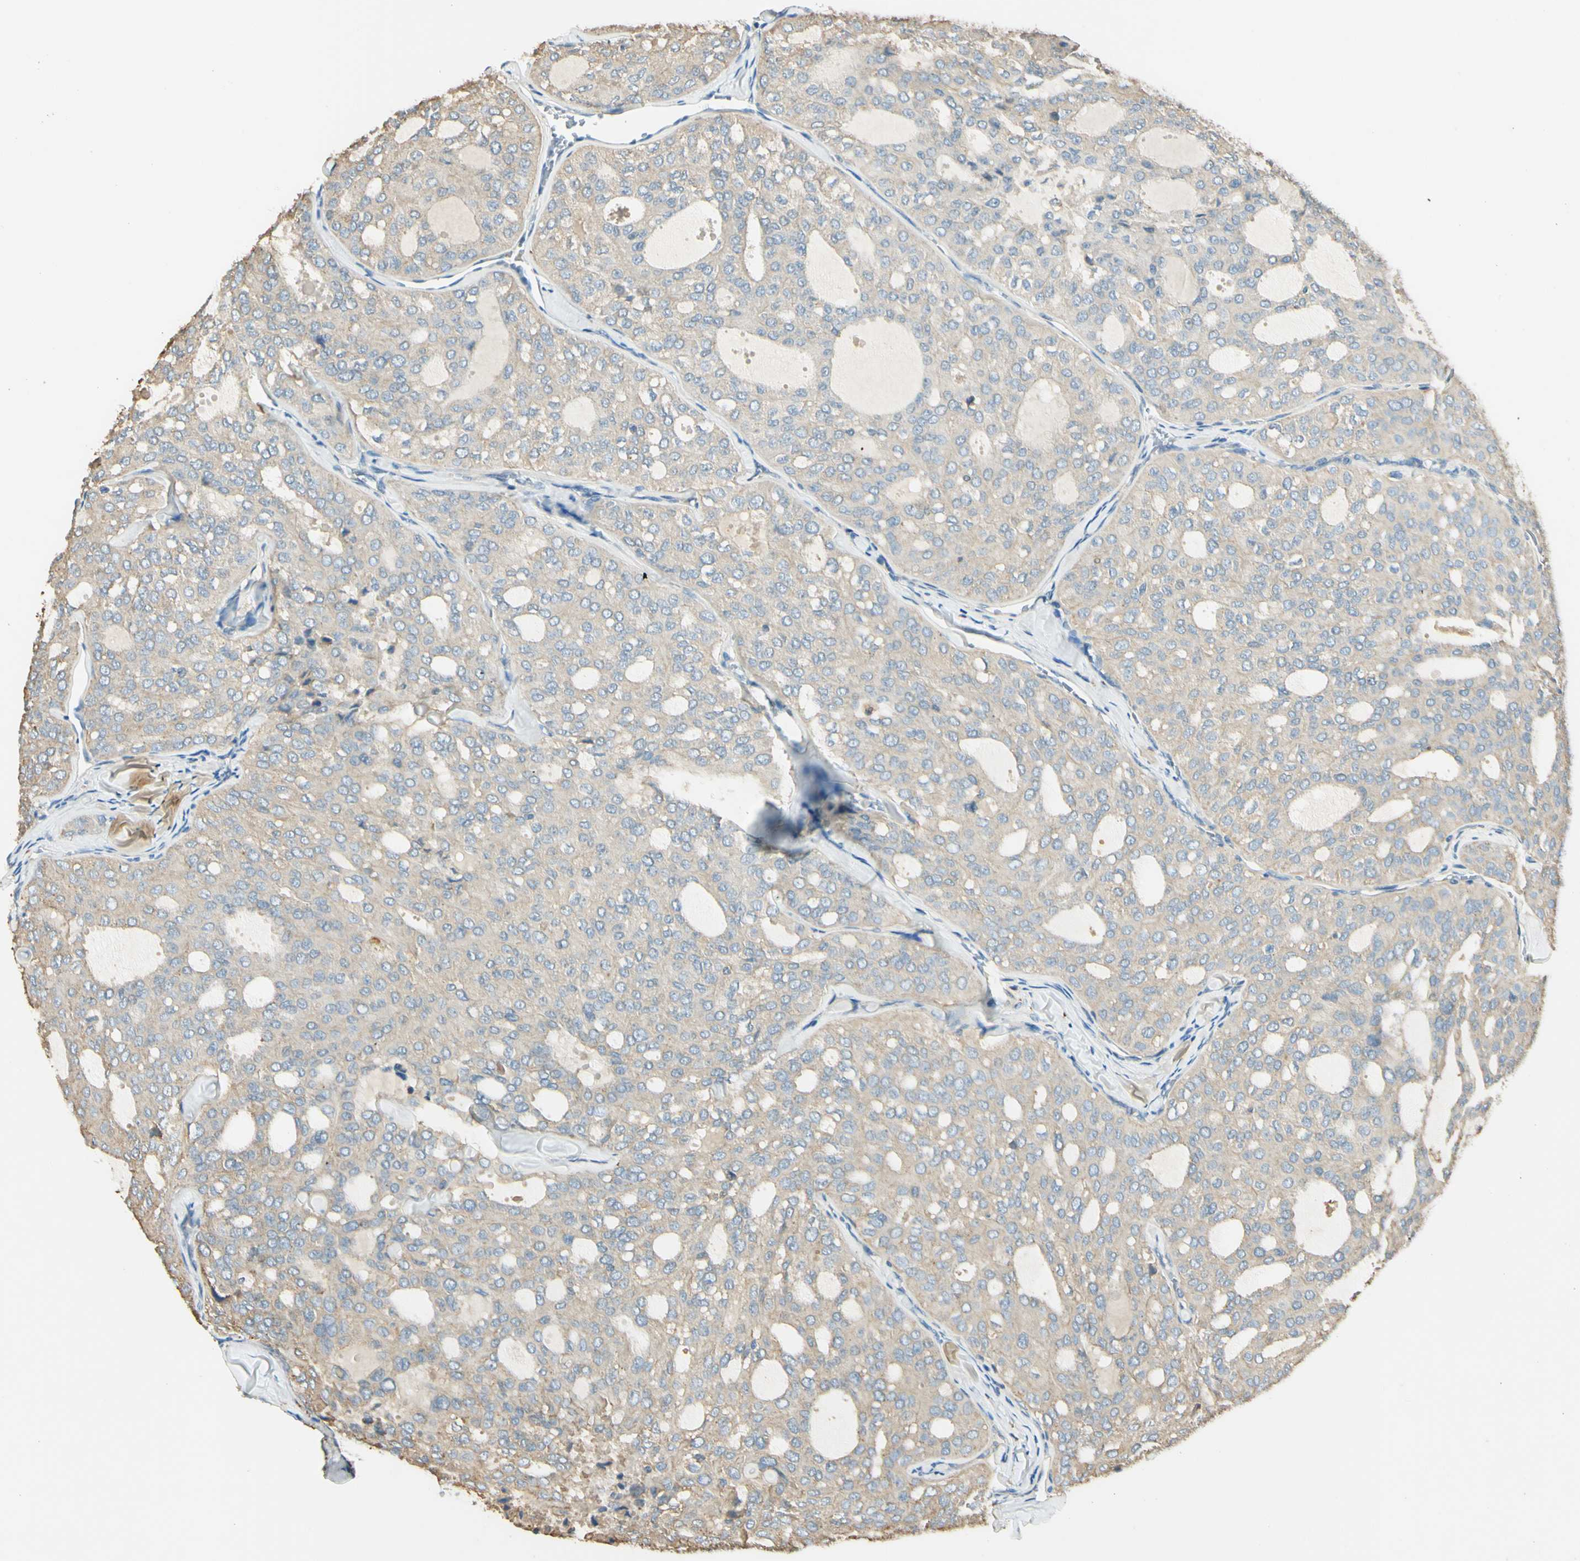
{"staining": {"intensity": "weak", "quantity": ">75%", "location": "cytoplasmic/membranous"}, "tissue": "thyroid cancer", "cell_type": "Tumor cells", "image_type": "cancer", "snomed": [{"axis": "morphology", "description": "Follicular adenoma carcinoma, NOS"}, {"axis": "topography", "description": "Thyroid gland"}], "caption": "Immunohistochemical staining of thyroid follicular adenoma carcinoma demonstrates low levels of weak cytoplasmic/membranous staining in about >75% of tumor cells.", "gene": "LAMA3", "patient": {"sex": "male", "age": 75}}